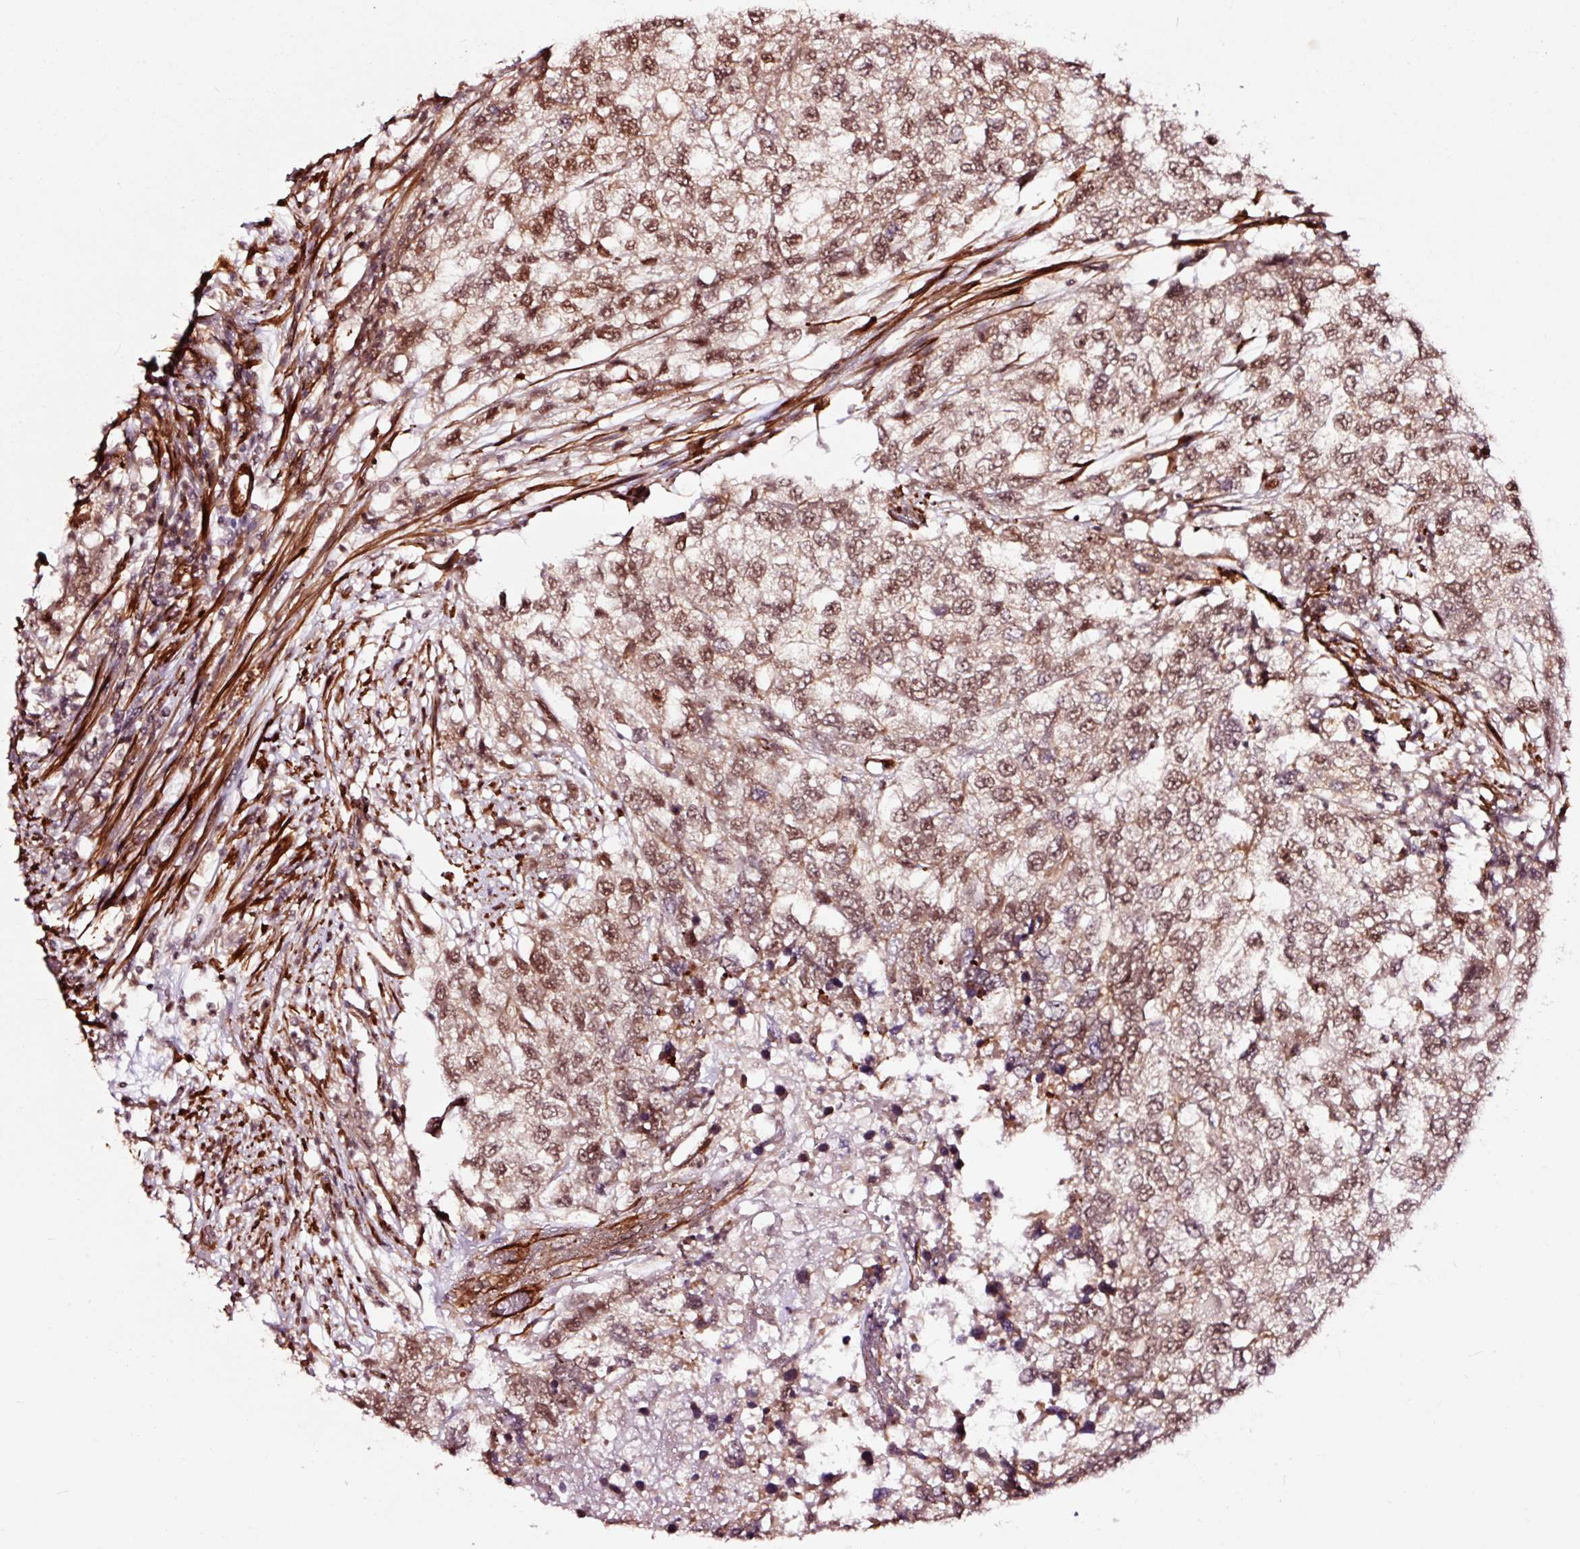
{"staining": {"intensity": "moderate", "quantity": ">75%", "location": "nuclear"}, "tissue": "testis cancer", "cell_type": "Tumor cells", "image_type": "cancer", "snomed": [{"axis": "morphology", "description": "Carcinoma, Embryonal, NOS"}, {"axis": "topography", "description": "Testis"}], "caption": "Protein staining of testis cancer (embryonal carcinoma) tissue displays moderate nuclear expression in approximately >75% of tumor cells.", "gene": "TPM1", "patient": {"sex": "male", "age": 83}}